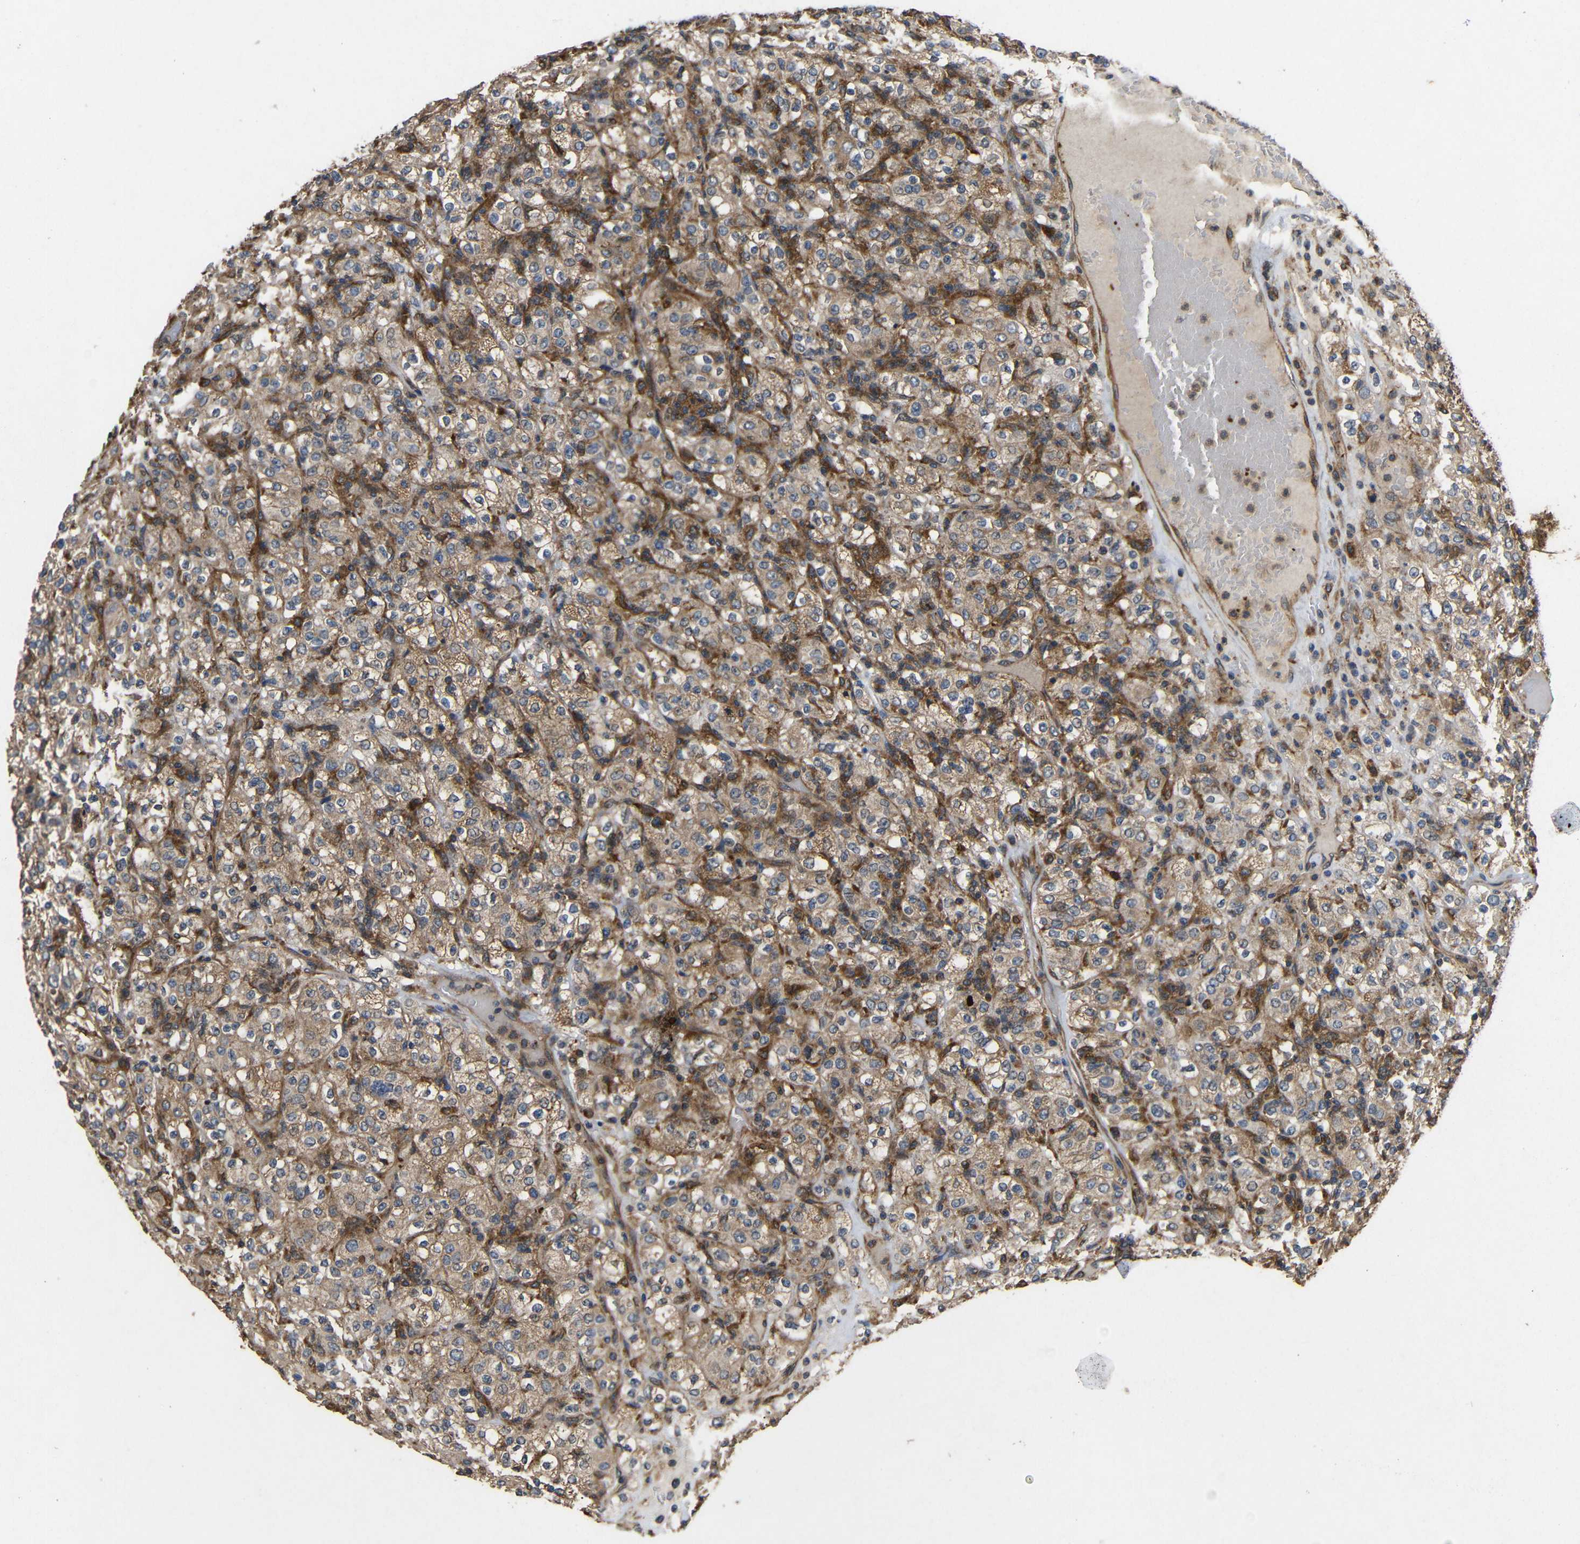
{"staining": {"intensity": "moderate", "quantity": ">75%", "location": "cytoplasmic/membranous"}, "tissue": "renal cancer", "cell_type": "Tumor cells", "image_type": "cancer", "snomed": [{"axis": "morphology", "description": "Normal tissue, NOS"}, {"axis": "morphology", "description": "Adenocarcinoma, NOS"}, {"axis": "topography", "description": "Kidney"}], "caption": "About >75% of tumor cells in renal cancer demonstrate moderate cytoplasmic/membranous protein positivity as visualized by brown immunohistochemical staining.", "gene": "EIF2S1", "patient": {"sex": "female", "age": 72}}